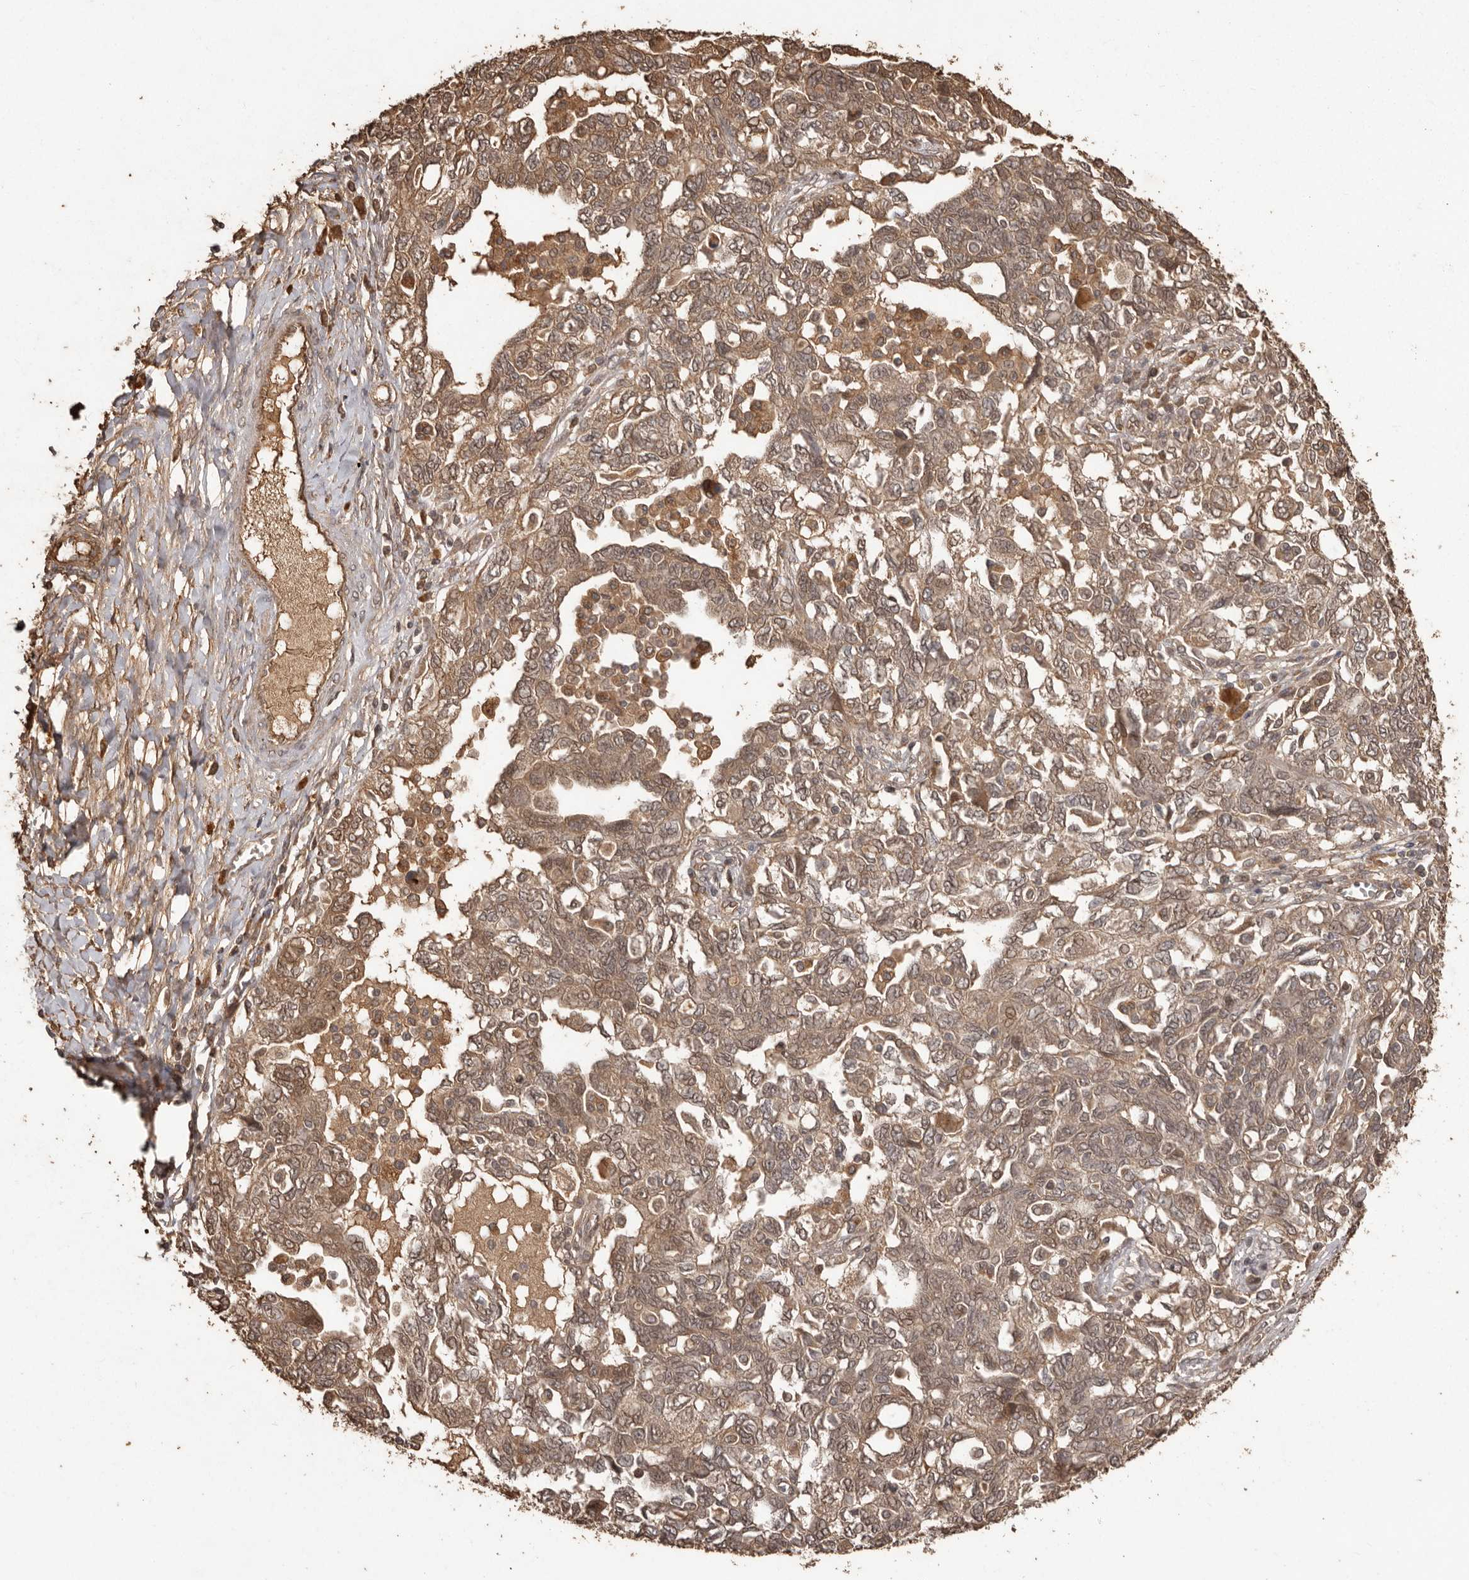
{"staining": {"intensity": "moderate", "quantity": ">75%", "location": "cytoplasmic/membranous,nuclear"}, "tissue": "ovarian cancer", "cell_type": "Tumor cells", "image_type": "cancer", "snomed": [{"axis": "morphology", "description": "Carcinoma, NOS"}, {"axis": "morphology", "description": "Cystadenocarcinoma, serous, NOS"}, {"axis": "topography", "description": "Ovary"}], "caption": "Approximately >75% of tumor cells in ovarian cancer (carcinoma) exhibit moderate cytoplasmic/membranous and nuclear protein staining as visualized by brown immunohistochemical staining.", "gene": "NUP43", "patient": {"sex": "female", "age": 69}}